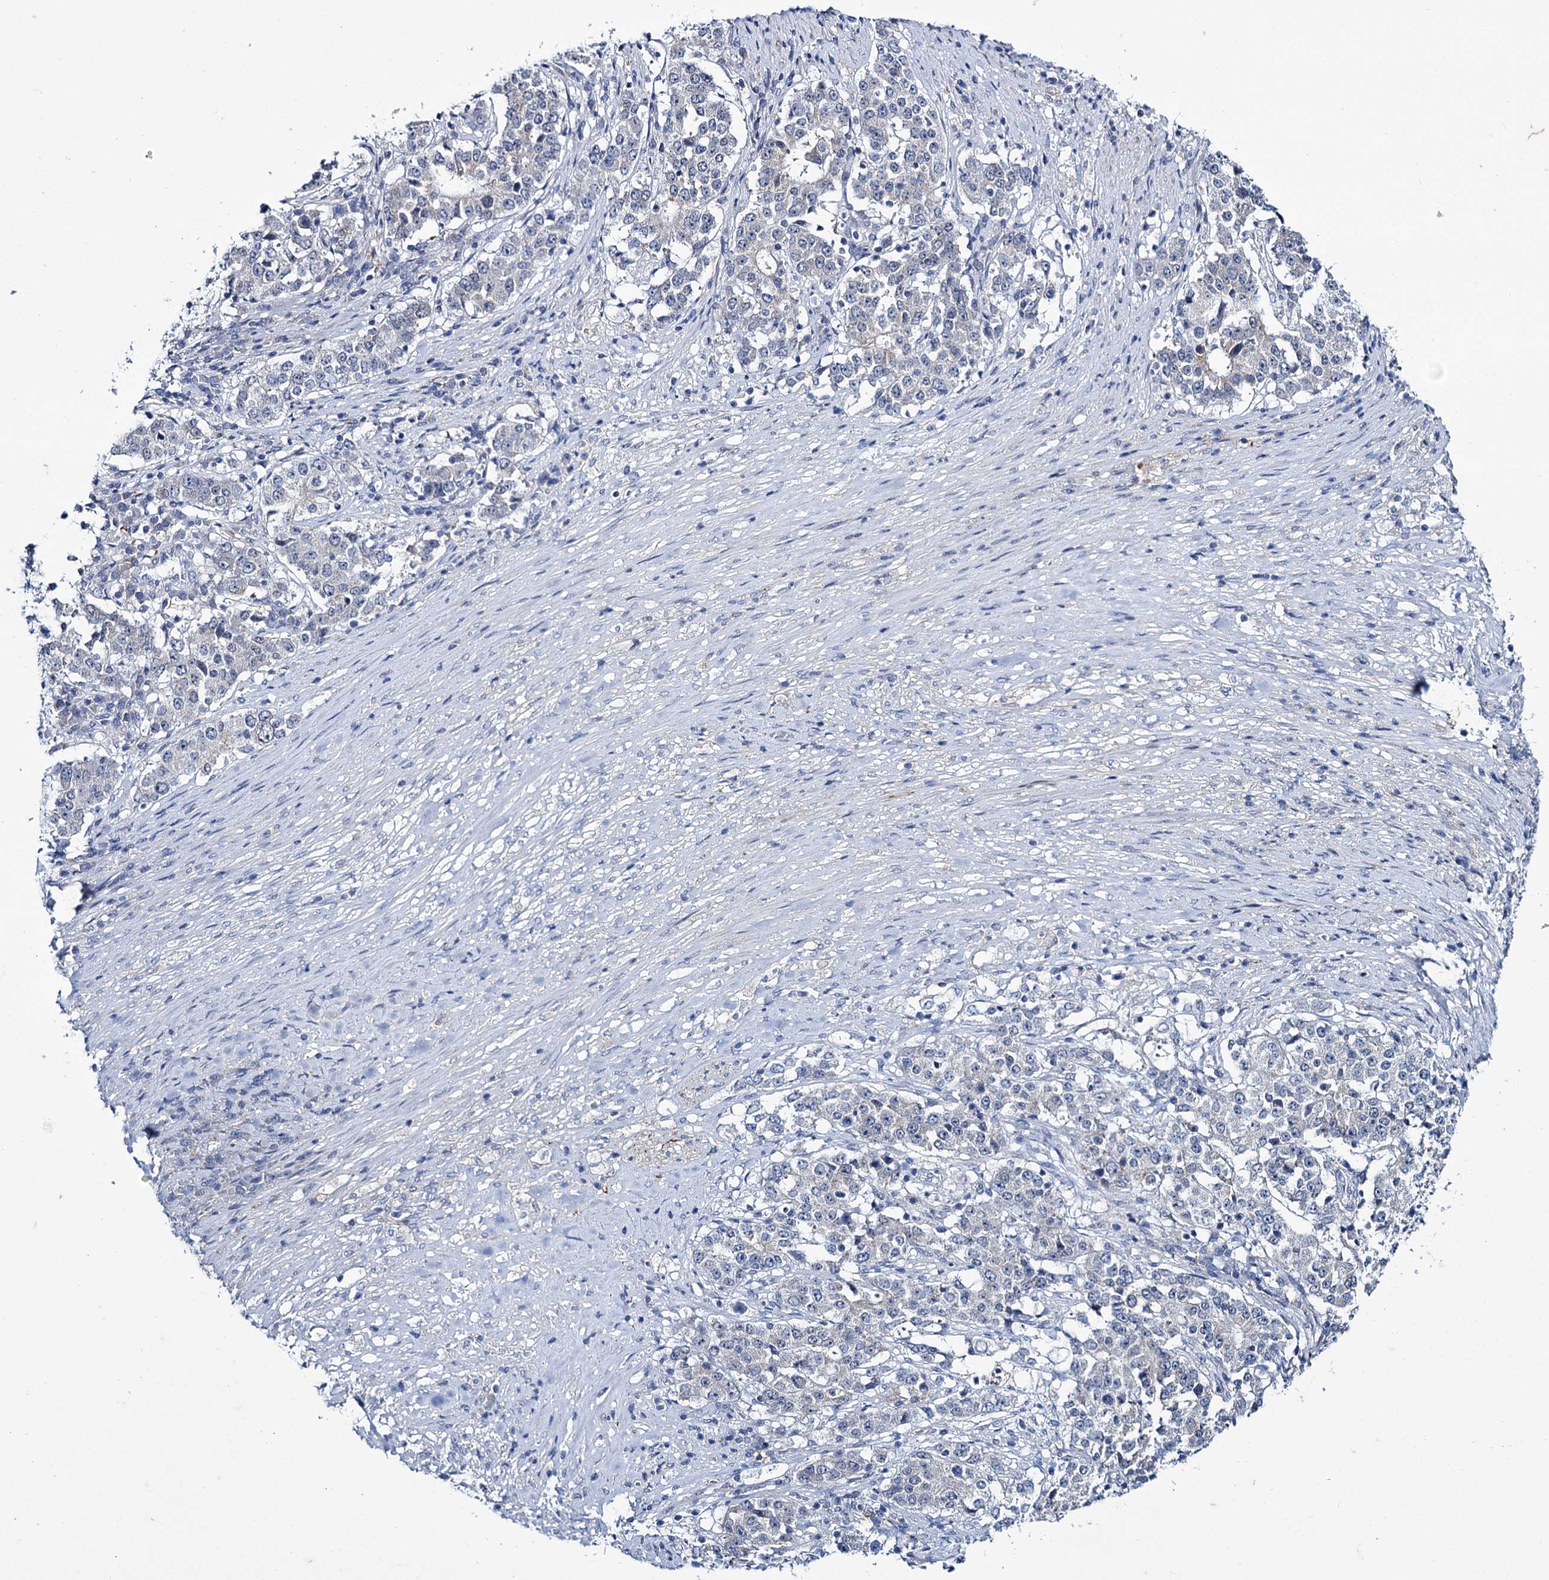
{"staining": {"intensity": "negative", "quantity": "none", "location": "none"}, "tissue": "stomach cancer", "cell_type": "Tumor cells", "image_type": "cancer", "snomed": [{"axis": "morphology", "description": "Adenocarcinoma, NOS"}, {"axis": "topography", "description": "Stomach"}], "caption": "Tumor cells are negative for brown protein staining in stomach adenocarcinoma.", "gene": "MID1IP1", "patient": {"sex": "male", "age": 59}}